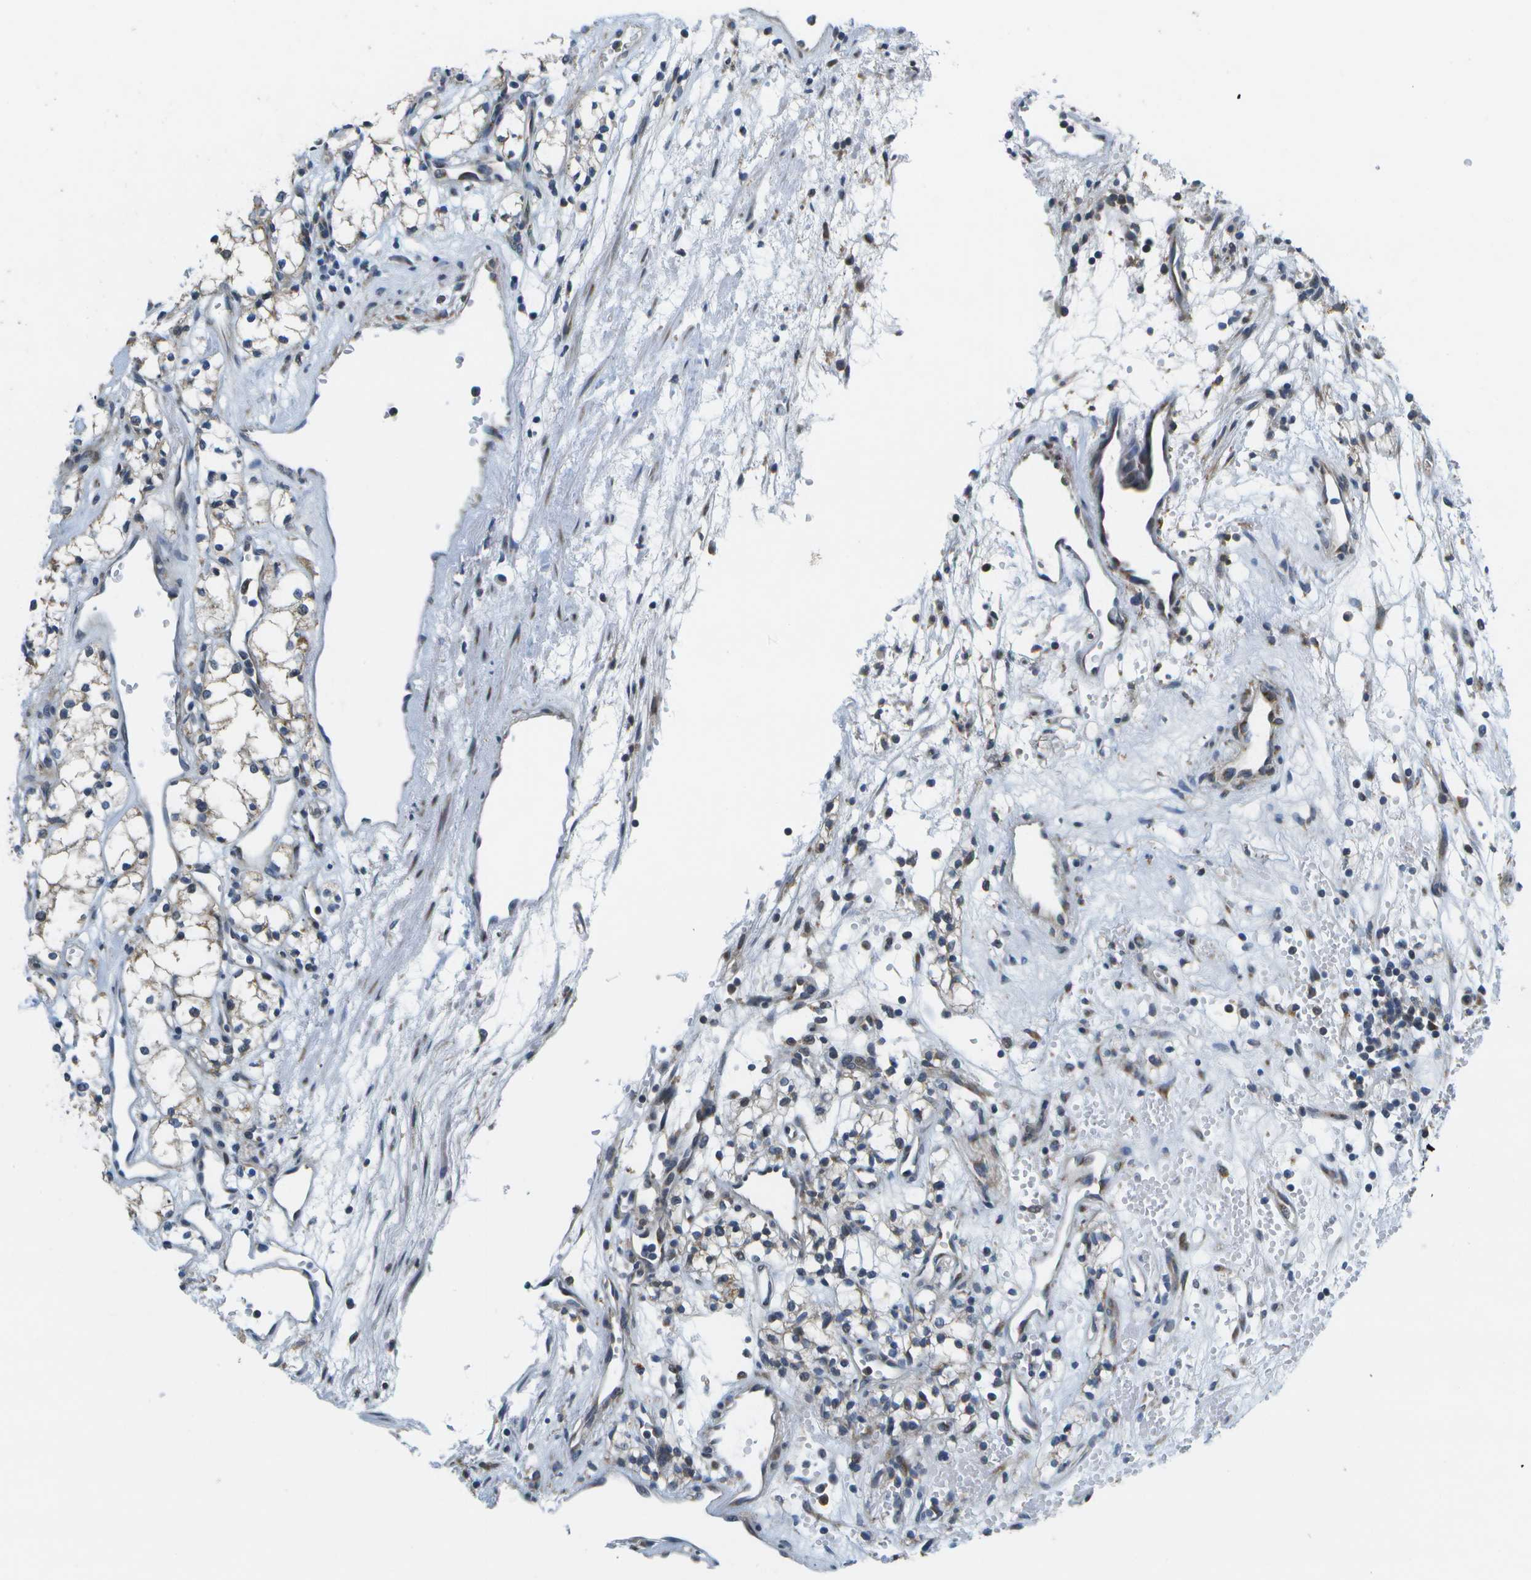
{"staining": {"intensity": "weak", "quantity": "<25%", "location": "cytoplasmic/membranous"}, "tissue": "renal cancer", "cell_type": "Tumor cells", "image_type": "cancer", "snomed": [{"axis": "morphology", "description": "Adenocarcinoma, NOS"}, {"axis": "topography", "description": "Kidney"}], "caption": "Immunohistochemistry micrograph of neoplastic tissue: human adenocarcinoma (renal) stained with DAB (3,3'-diaminobenzidine) displays no significant protein positivity in tumor cells.", "gene": "GALNT15", "patient": {"sex": "male", "age": 59}}